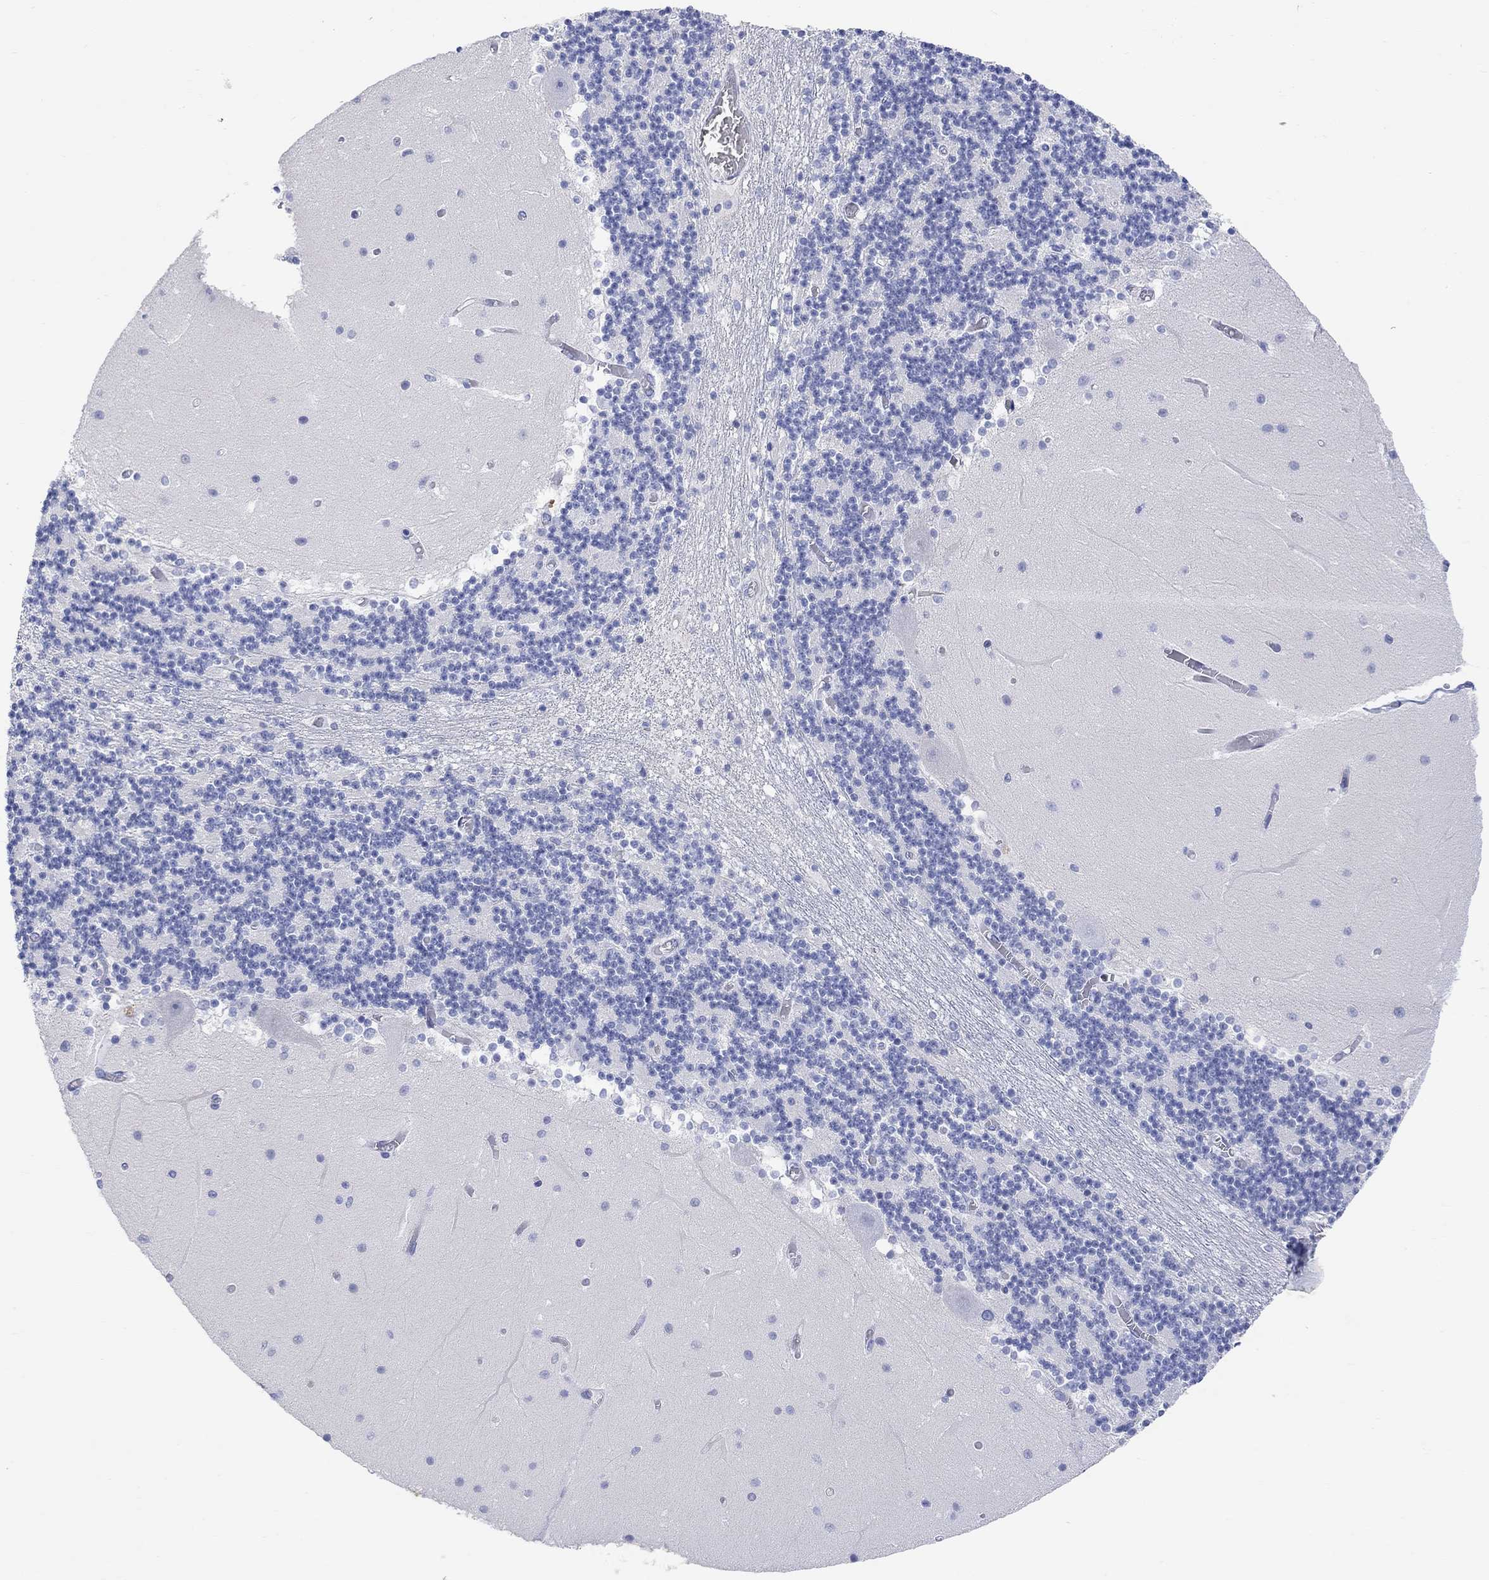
{"staining": {"intensity": "negative", "quantity": "none", "location": "none"}, "tissue": "cerebellum", "cell_type": "Cells in granular layer", "image_type": "normal", "snomed": [{"axis": "morphology", "description": "Normal tissue, NOS"}, {"axis": "topography", "description": "Cerebellum"}], "caption": "Immunohistochemistry image of benign human cerebellum stained for a protein (brown), which displays no staining in cells in granular layer. Brightfield microscopy of immunohistochemistry stained with DAB (brown) and hematoxylin (blue), captured at high magnification.", "gene": "TYR", "patient": {"sex": "female", "age": 28}}